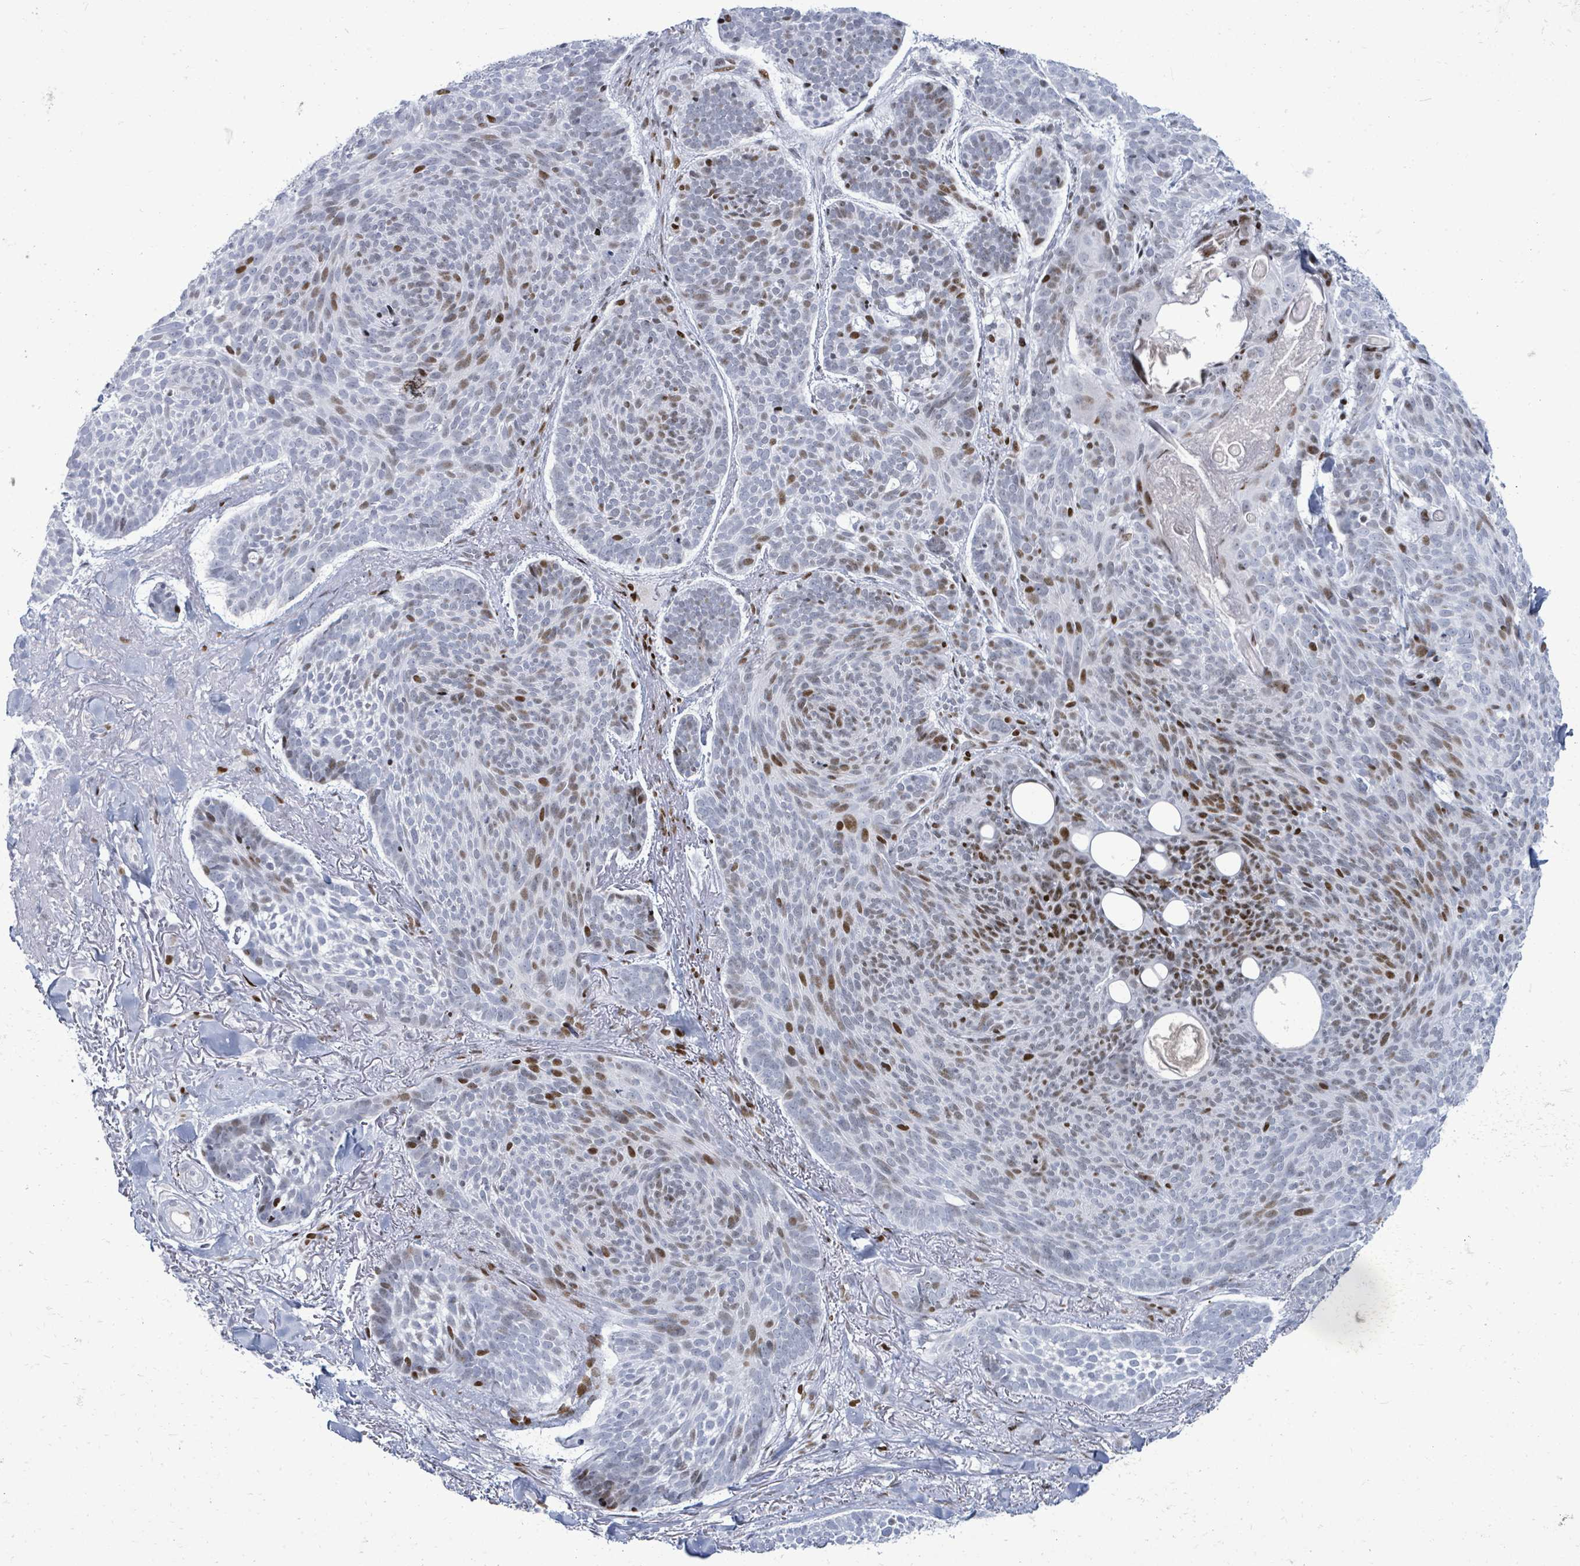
{"staining": {"intensity": "moderate", "quantity": "<25%", "location": "nuclear"}, "tissue": "skin cancer", "cell_type": "Tumor cells", "image_type": "cancer", "snomed": [{"axis": "morphology", "description": "Basal cell carcinoma"}, {"axis": "topography", "description": "Skin"}], "caption": "Human basal cell carcinoma (skin) stained with a brown dye demonstrates moderate nuclear positive positivity in about <25% of tumor cells.", "gene": "MALL", "patient": {"sex": "male", "age": 70}}